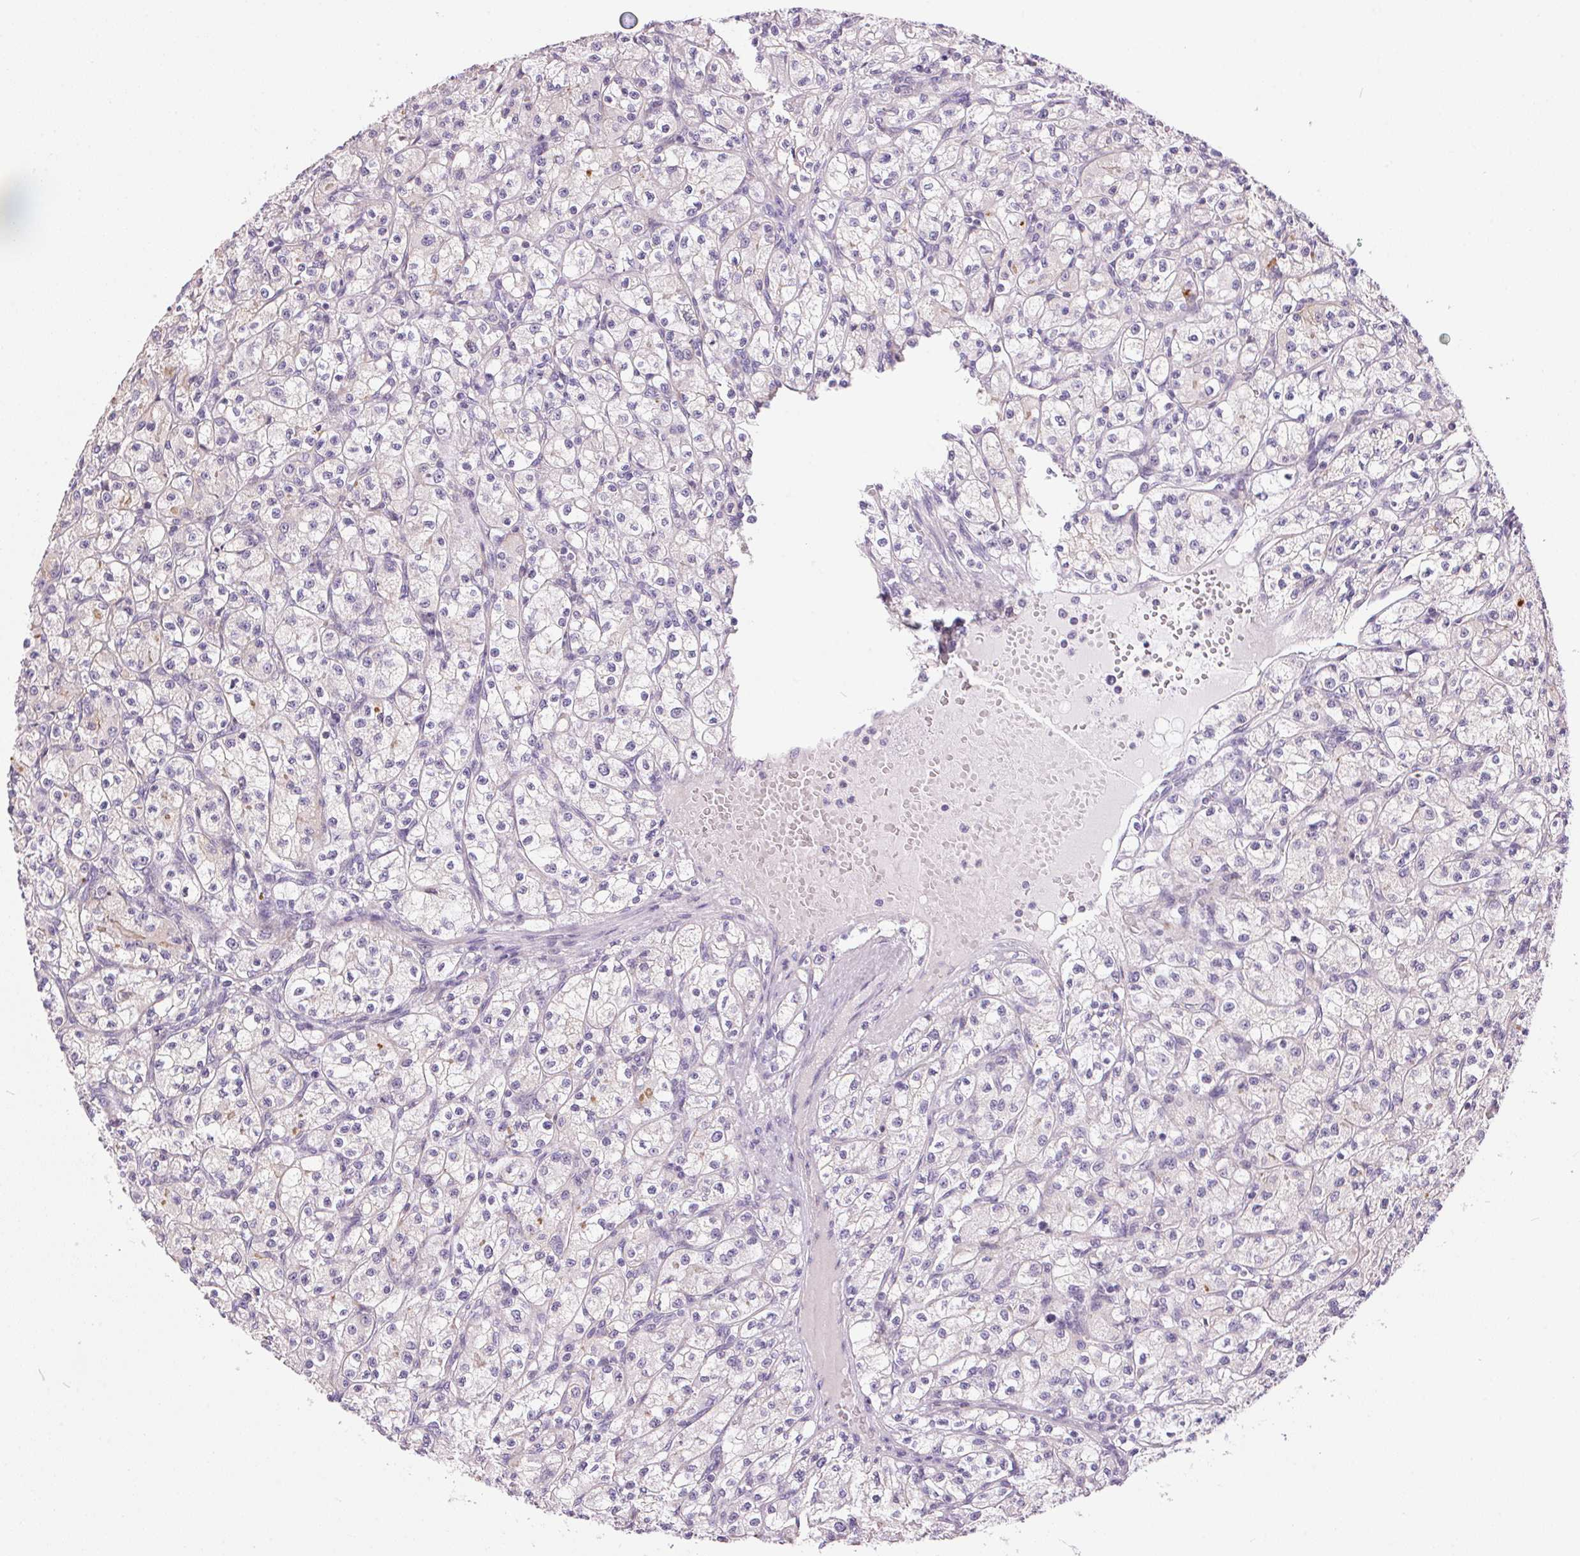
{"staining": {"intensity": "negative", "quantity": "none", "location": "none"}, "tissue": "renal cancer", "cell_type": "Tumor cells", "image_type": "cancer", "snomed": [{"axis": "morphology", "description": "Adenocarcinoma, NOS"}, {"axis": "topography", "description": "Kidney"}], "caption": "Immunohistochemistry of renal cancer (adenocarcinoma) shows no positivity in tumor cells. (DAB IHC visualized using brightfield microscopy, high magnification).", "gene": "UNC13B", "patient": {"sex": "female", "age": 70}}